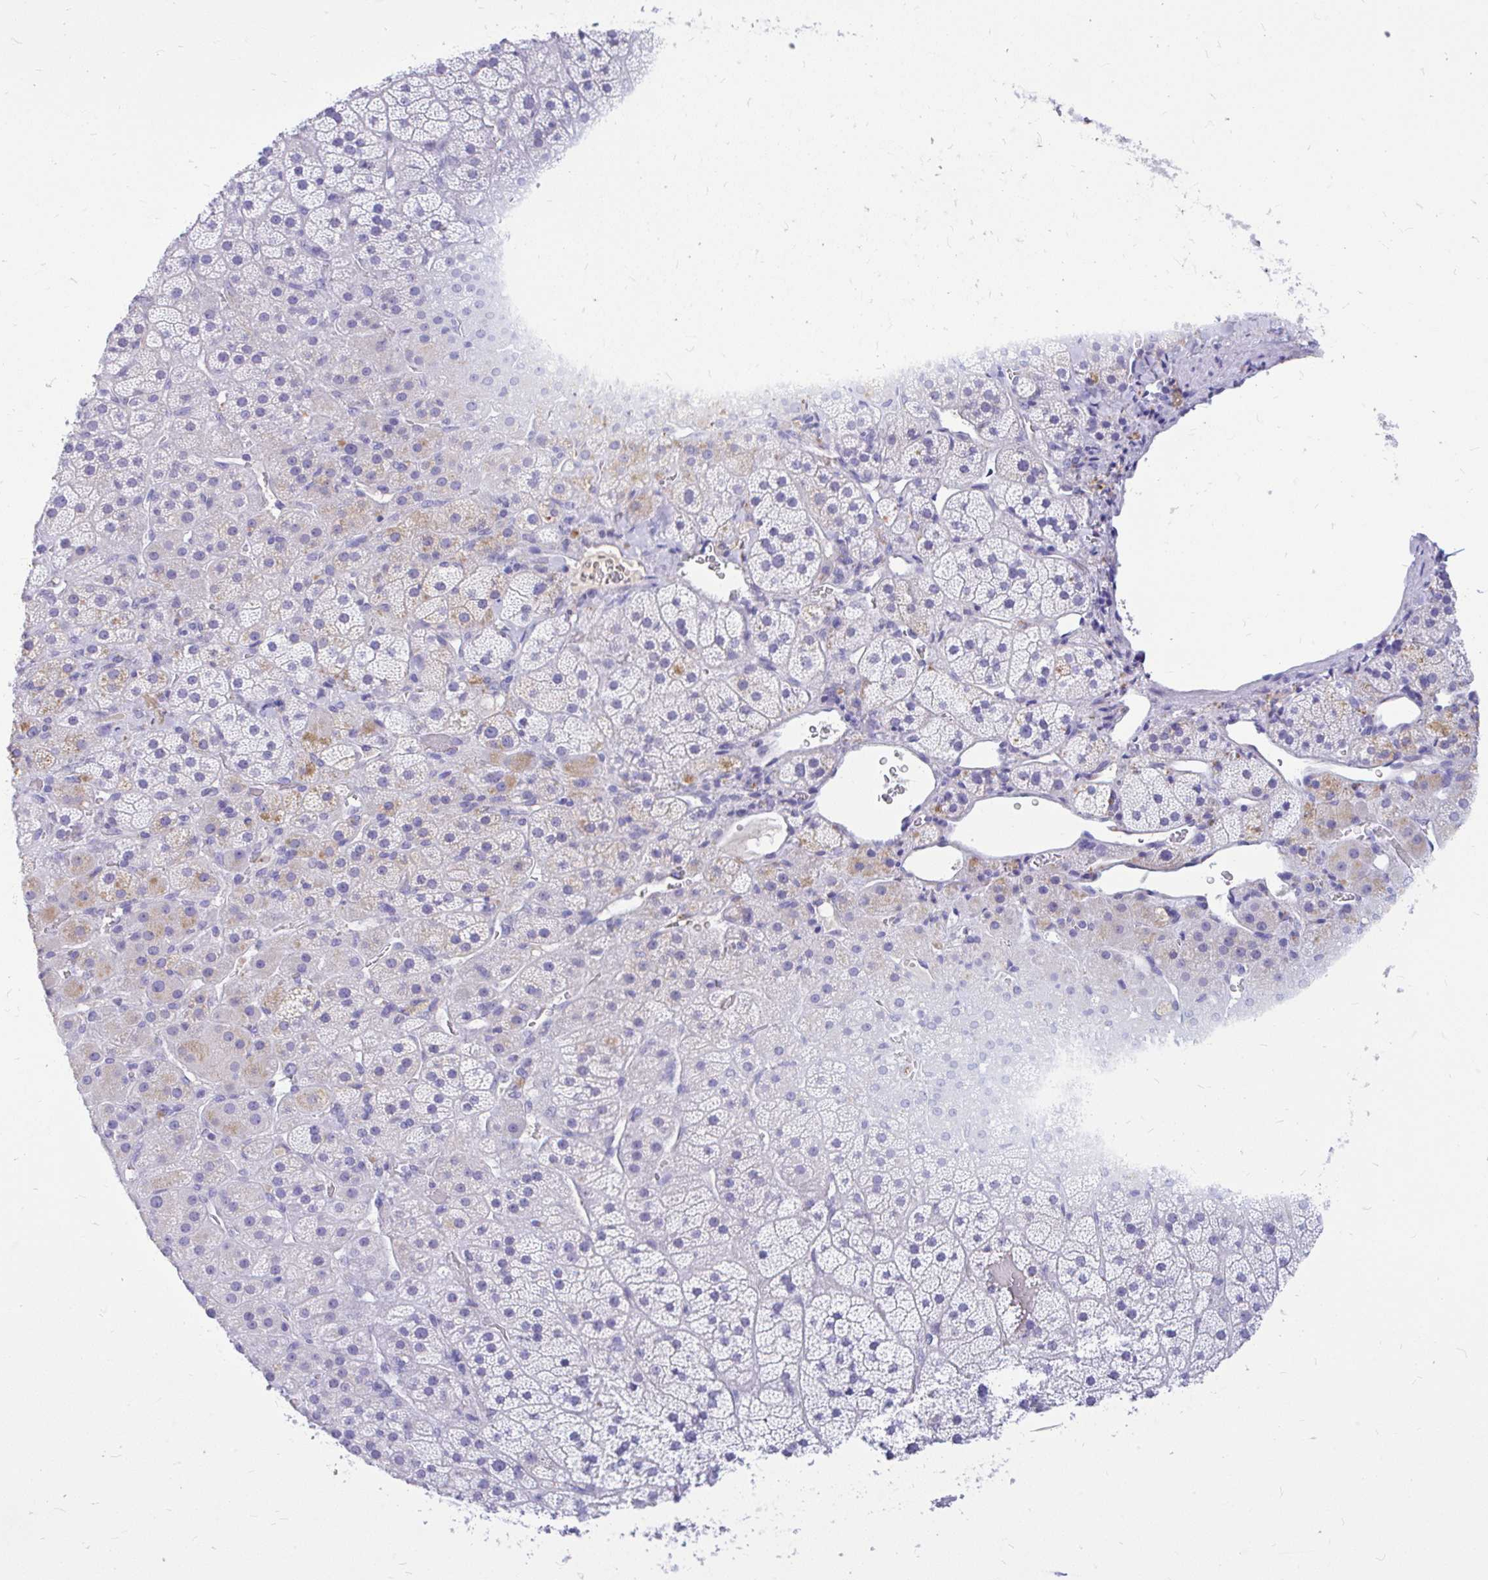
{"staining": {"intensity": "negative", "quantity": "none", "location": "none"}, "tissue": "adrenal gland", "cell_type": "Glandular cells", "image_type": "normal", "snomed": [{"axis": "morphology", "description": "Normal tissue, NOS"}, {"axis": "topography", "description": "Adrenal gland"}], "caption": "DAB (3,3'-diaminobenzidine) immunohistochemical staining of normal adrenal gland demonstrates no significant expression in glandular cells.", "gene": "MAP1LC3A", "patient": {"sex": "male", "age": 57}}